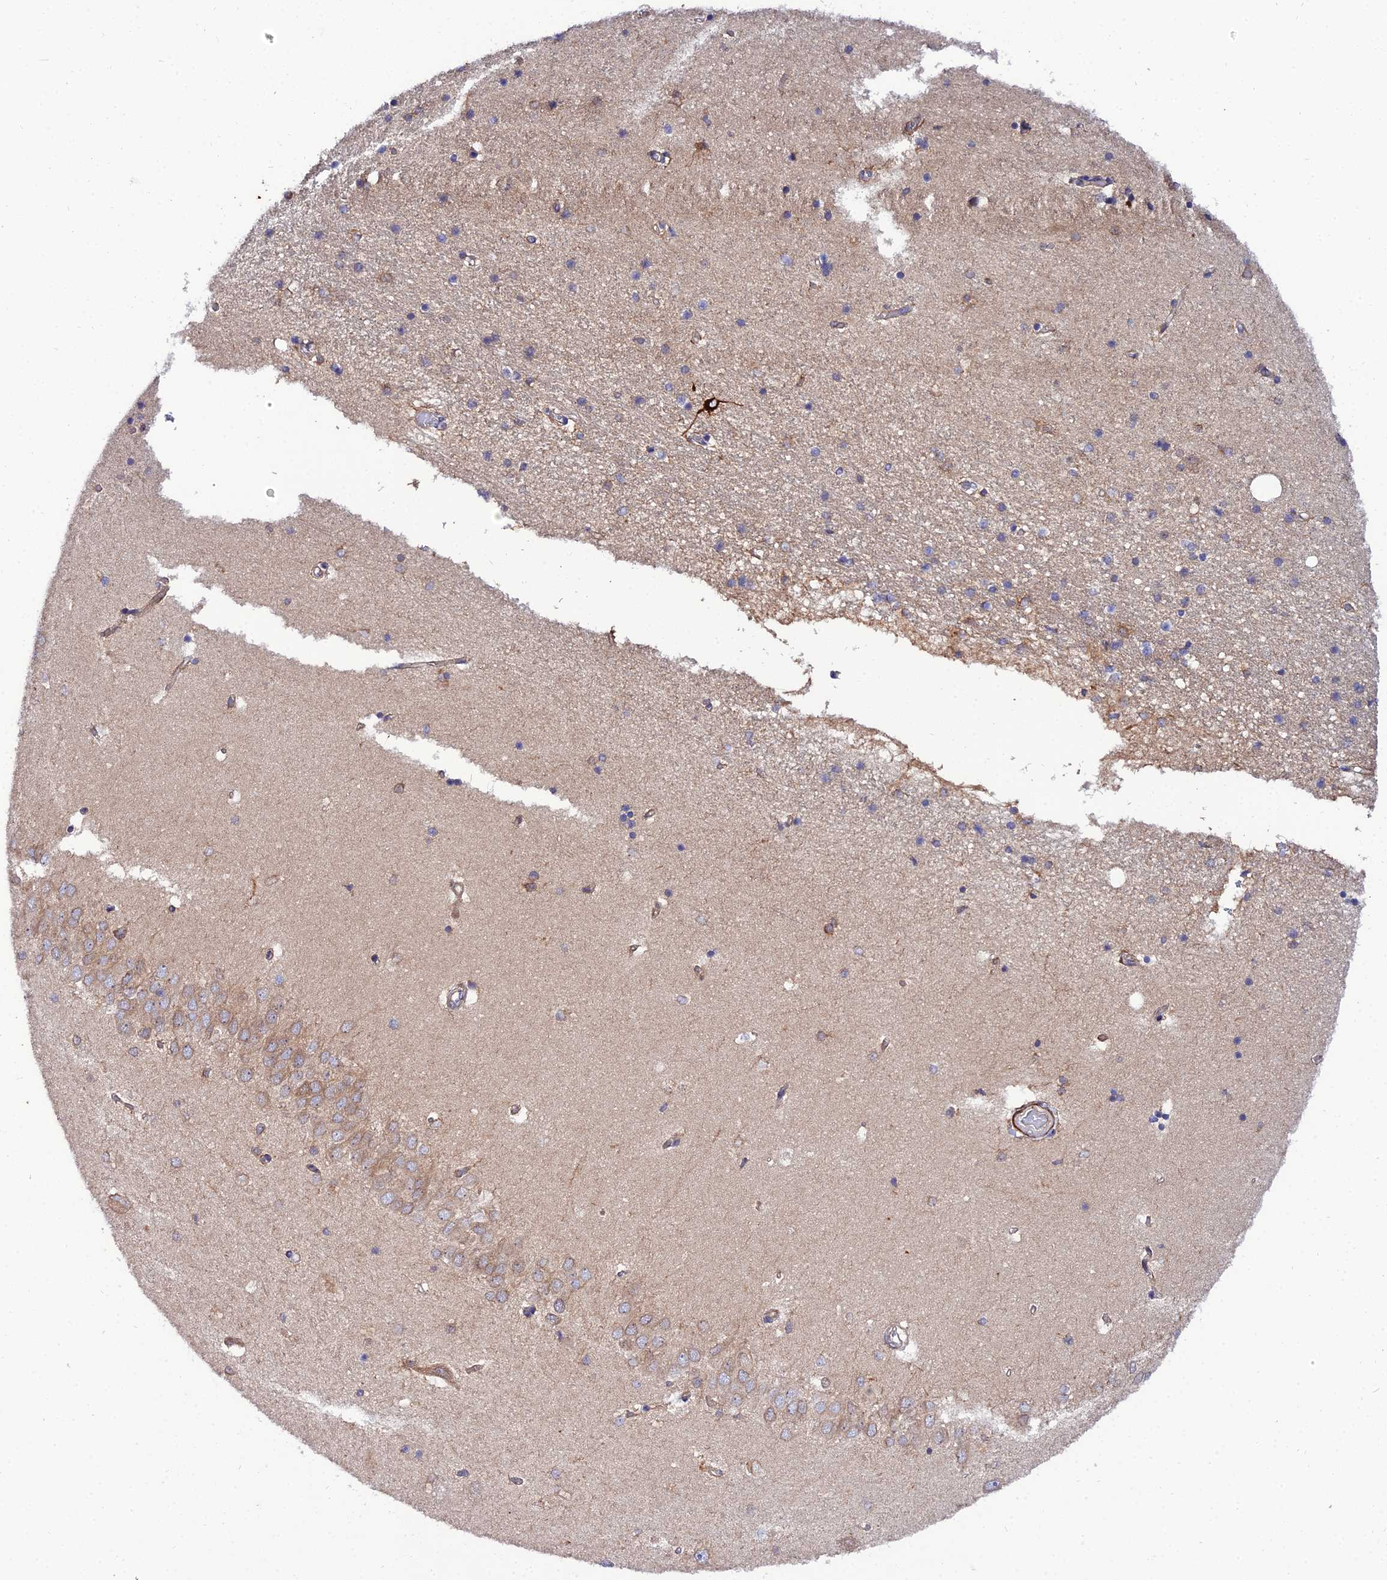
{"staining": {"intensity": "moderate", "quantity": "<25%", "location": "cytoplasmic/membranous"}, "tissue": "hippocampus", "cell_type": "Glial cells", "image_type": "normal", "snomed": [{"axis": "morphology", "description": "Normal tissue, NOS"}, {"axis": "topography", "description": "Hippocampus"}], "caption": "Benign hippocampus reveals moderate cytoplasmic/membranous positivity in approximately <25% of glial cells, visualized by immunohistochemistry. The staining was performed using DAB (3,3'-diaminobenzidine) to visualize the protein expression in brown, while the nuclei were stained in blue with hematoxylin (Magnification: 20x).", "gene": "ARL6IP1", "patient": {"sex": "male", "age": 45}}